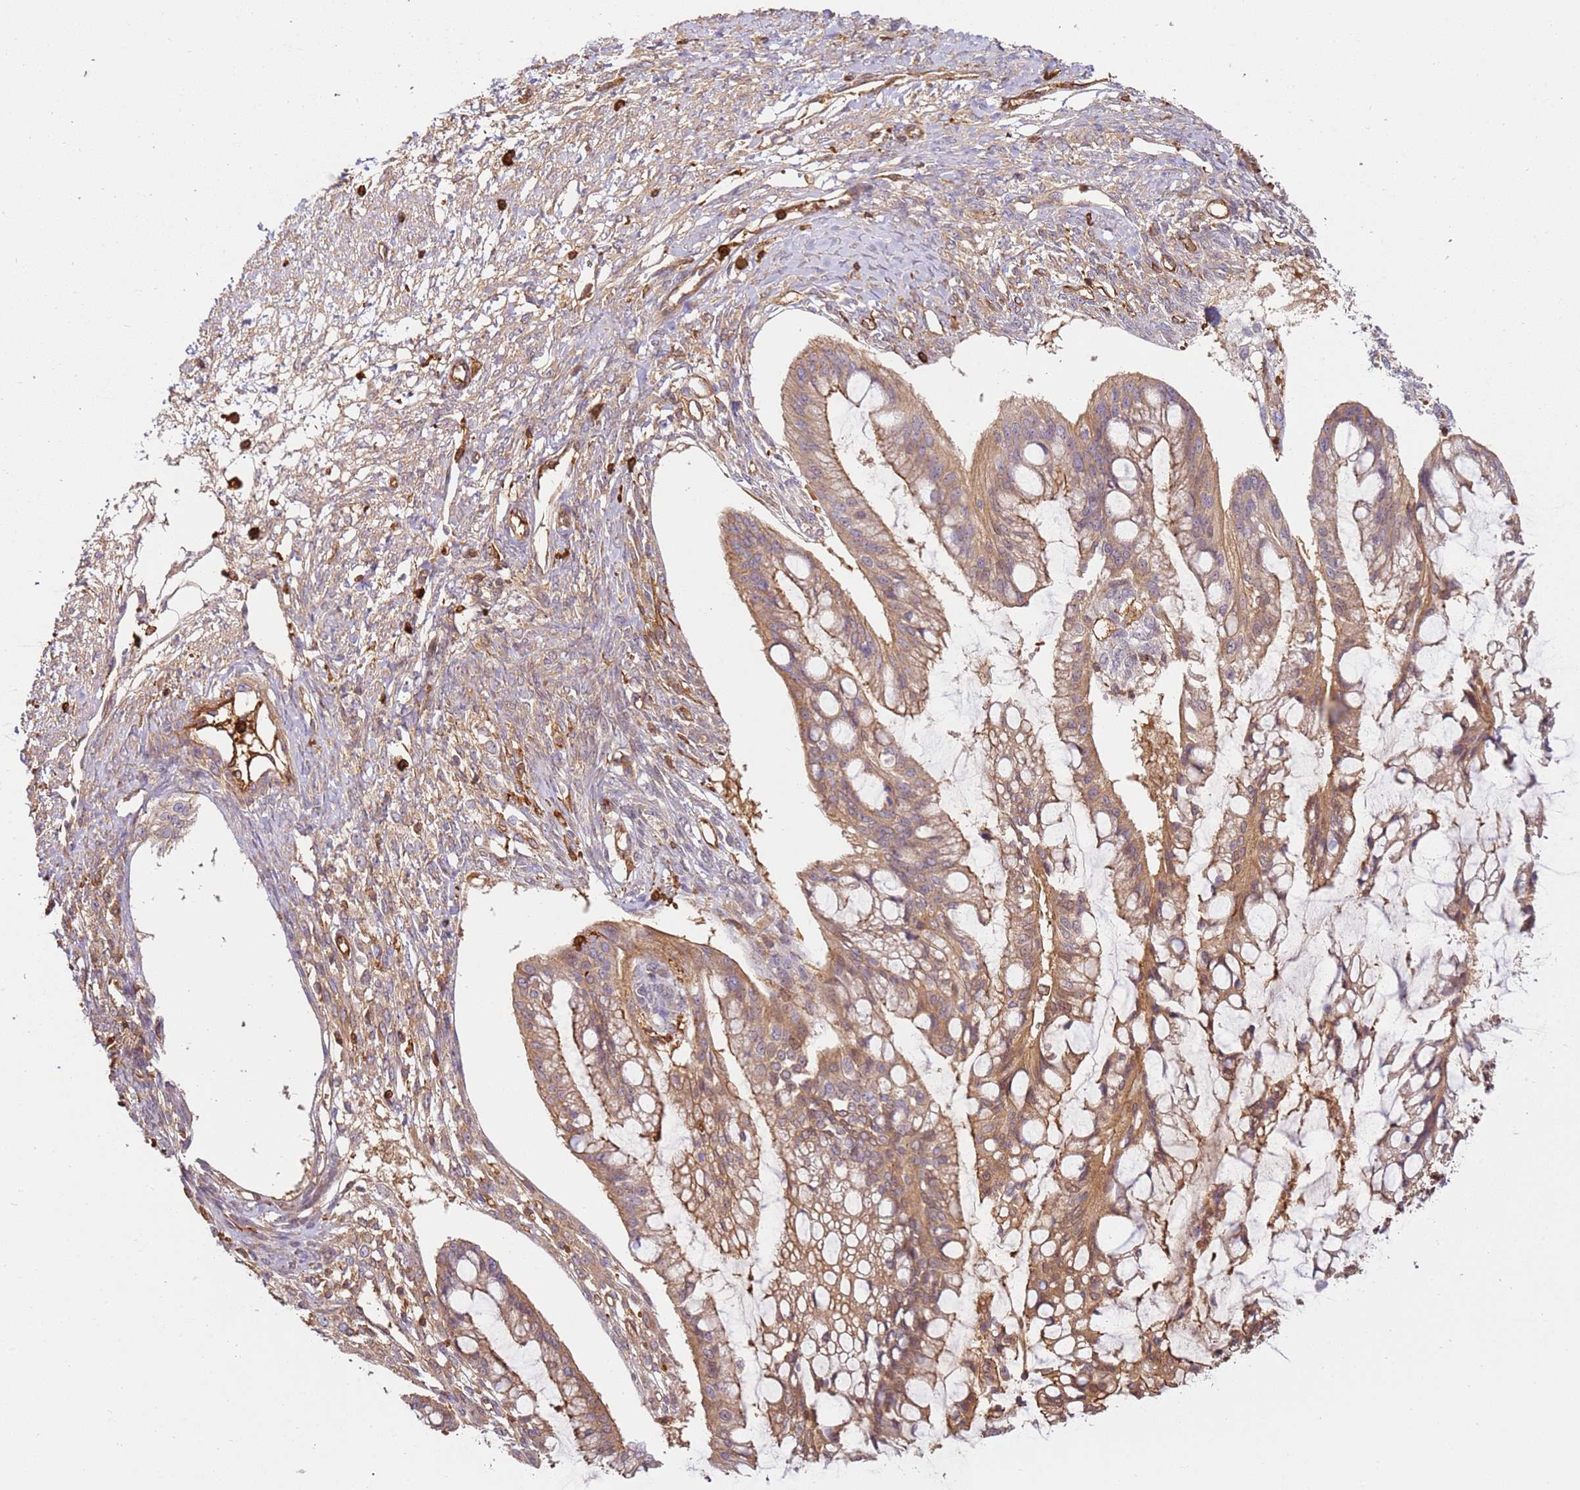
{"staining": {"intensity": "moderate", "quantity": ">75%", "location": "cytoplasmic/membranous"}, "tissue": "ovarian cancer", "cell_type": "Tumor cells", "image_type": "cancer", "snomed": [{"axis": "morphology", "description": "Cystadenocarcinoma, mucinous, NOS"}, {"axis": "topography", "description": "Ovary"}], "caption": "High-magnification brightfield microscopy of ovarian cancer stained with DAB (brown) and counterstained with hematoxylin (blue). tumor cells exhibit moderate cytoplasmic/membranous staining is appreciated in approximately>75% of cells.", "gene": "OR6P1", "patient": {"sex": "female", "age": 73}}